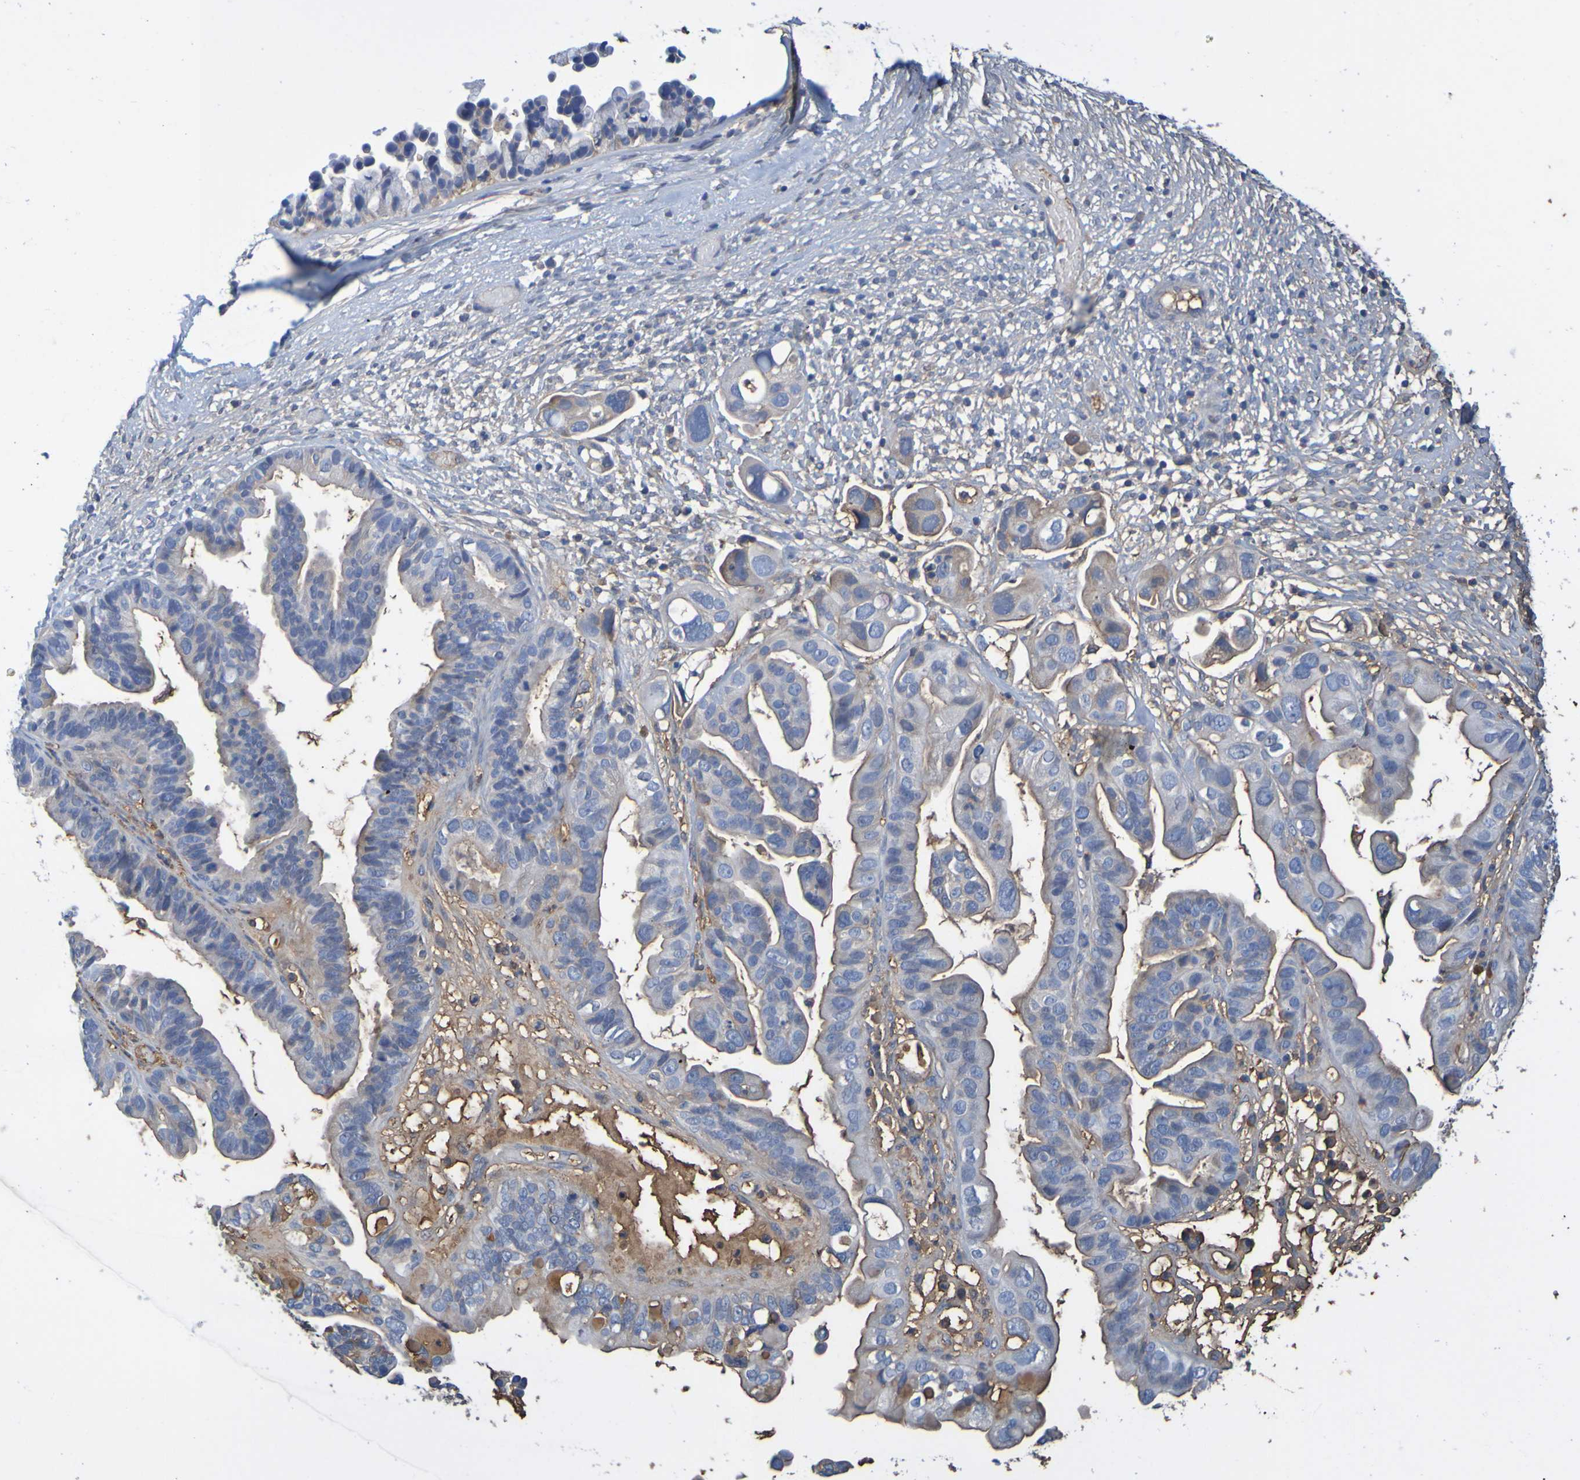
{"staining": {"intensity": "moderate", "quantity": "<25%", "location": "cytoplasmic/membranous"}, "tissue": "ovarian cancer", "cell_type": "Tumor cells", "image_type": "cancer", "snomed": [{"axis": "morphology", "description": "Cystadenocarcinoma, serous, NOS"}, {"axis": "topography", "description": "Ovary"}], "caption": "Ovarian cancer tissue exhibits moderate cytoplasmic/membranous staining in approximately <25% of tumor cells, visualized by immunohistochemistry.", "gene": "GAB3", "patient": {"sex": "female", "age": 56}}